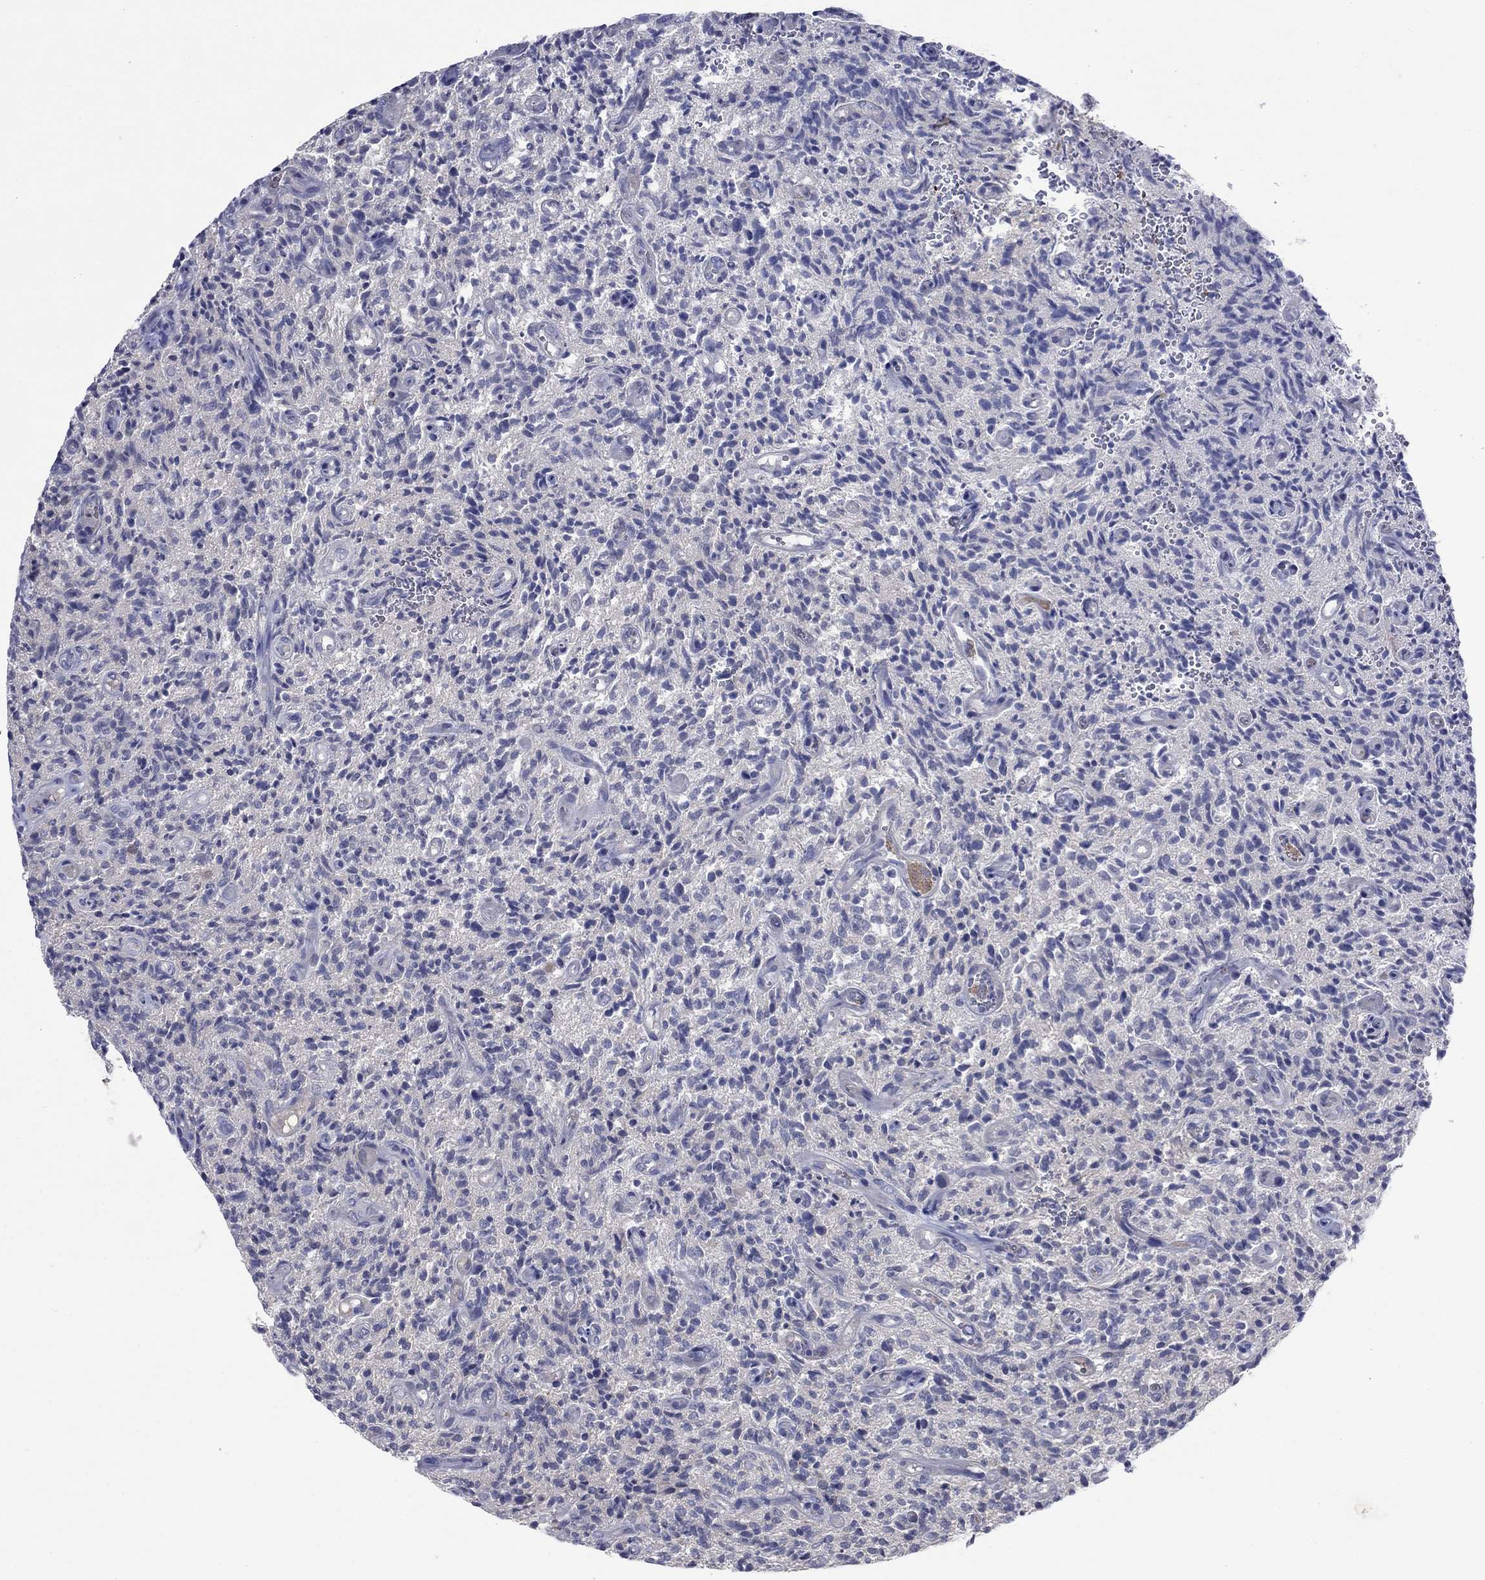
{"staining": {"intensity": "negative", "quantity": "none", "location": "none"}, "tissue": "glioma", "cell_type": "Tumor cells", "image_type": "cancer", "snomed": [{"axis": "morphology", "description": "Glioma, malignant, High grade"}, {"axis": "topography", "description": "Brain"}], "caption": "Tumor cells are negative for brown protein staining in glioma. Nuclei are stained in blue.", "gene": "PLCL2", "patient": {"sex": "male", "age": 64}}